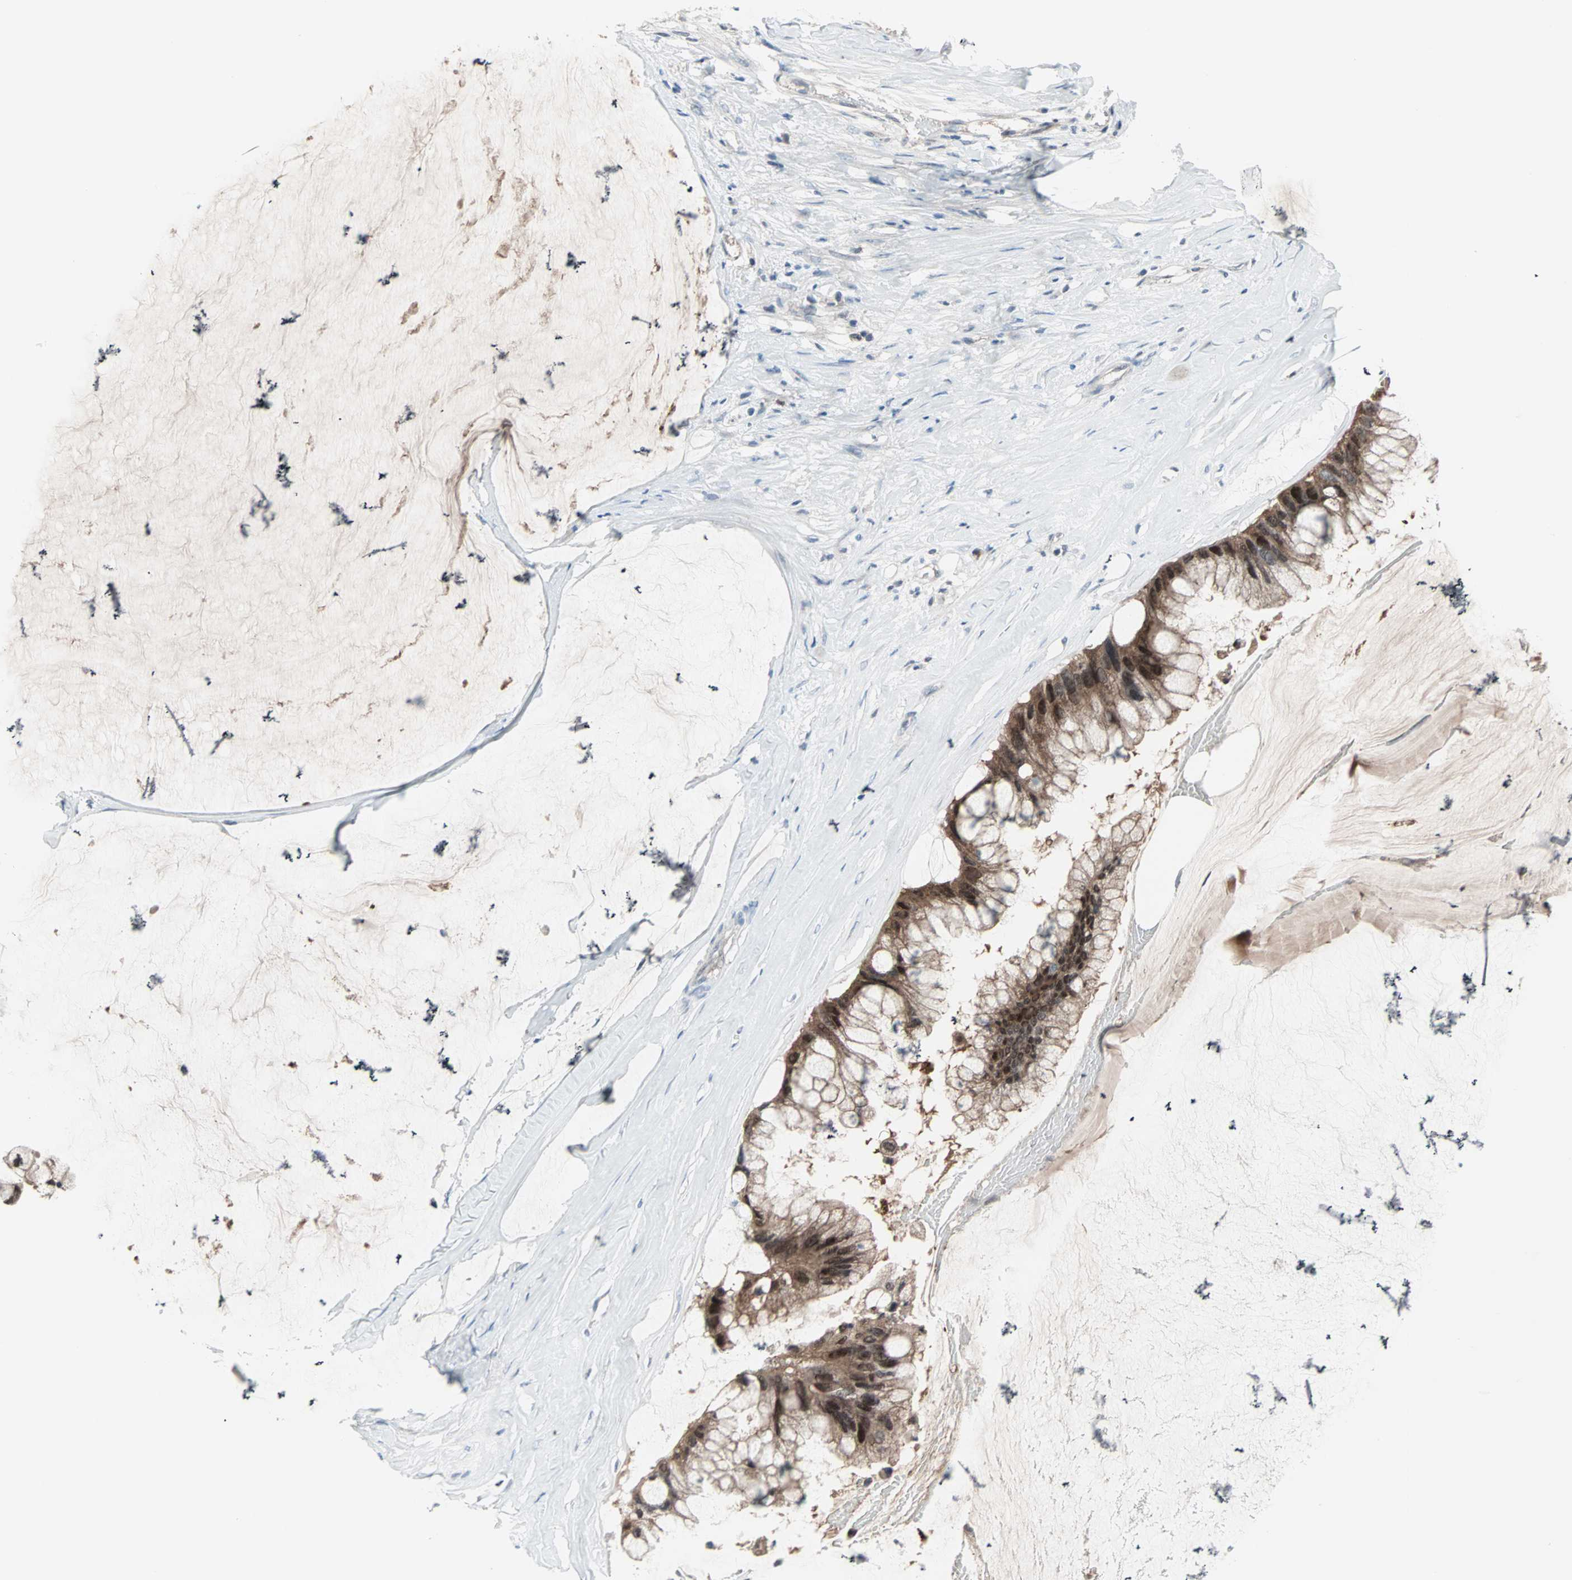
{"staining": {"intensity": "strong", "quantity": ">75%", "location": "cytoplasmic/membranous,nuclear"}, "tissue": "ovarian cancer", "cell_type": "Tumor cells", "image_type": "cancer", "snomed": [{"axis": "morphology", "description": "Cystadenocarcinoma, mucinous, NOS"}, {"axis": "topography", "description": "Ovary"}], "caption": "The micrograph reveals immunohistochemical staining of mucinous cystadenocarcinoma (ovarian). There is strong cytoplasmic/membranous and nuclear staining is seen in about >75% of tumor cells.", "gene": "CASP3", "patient": {"sex": "female", "age": 39}}